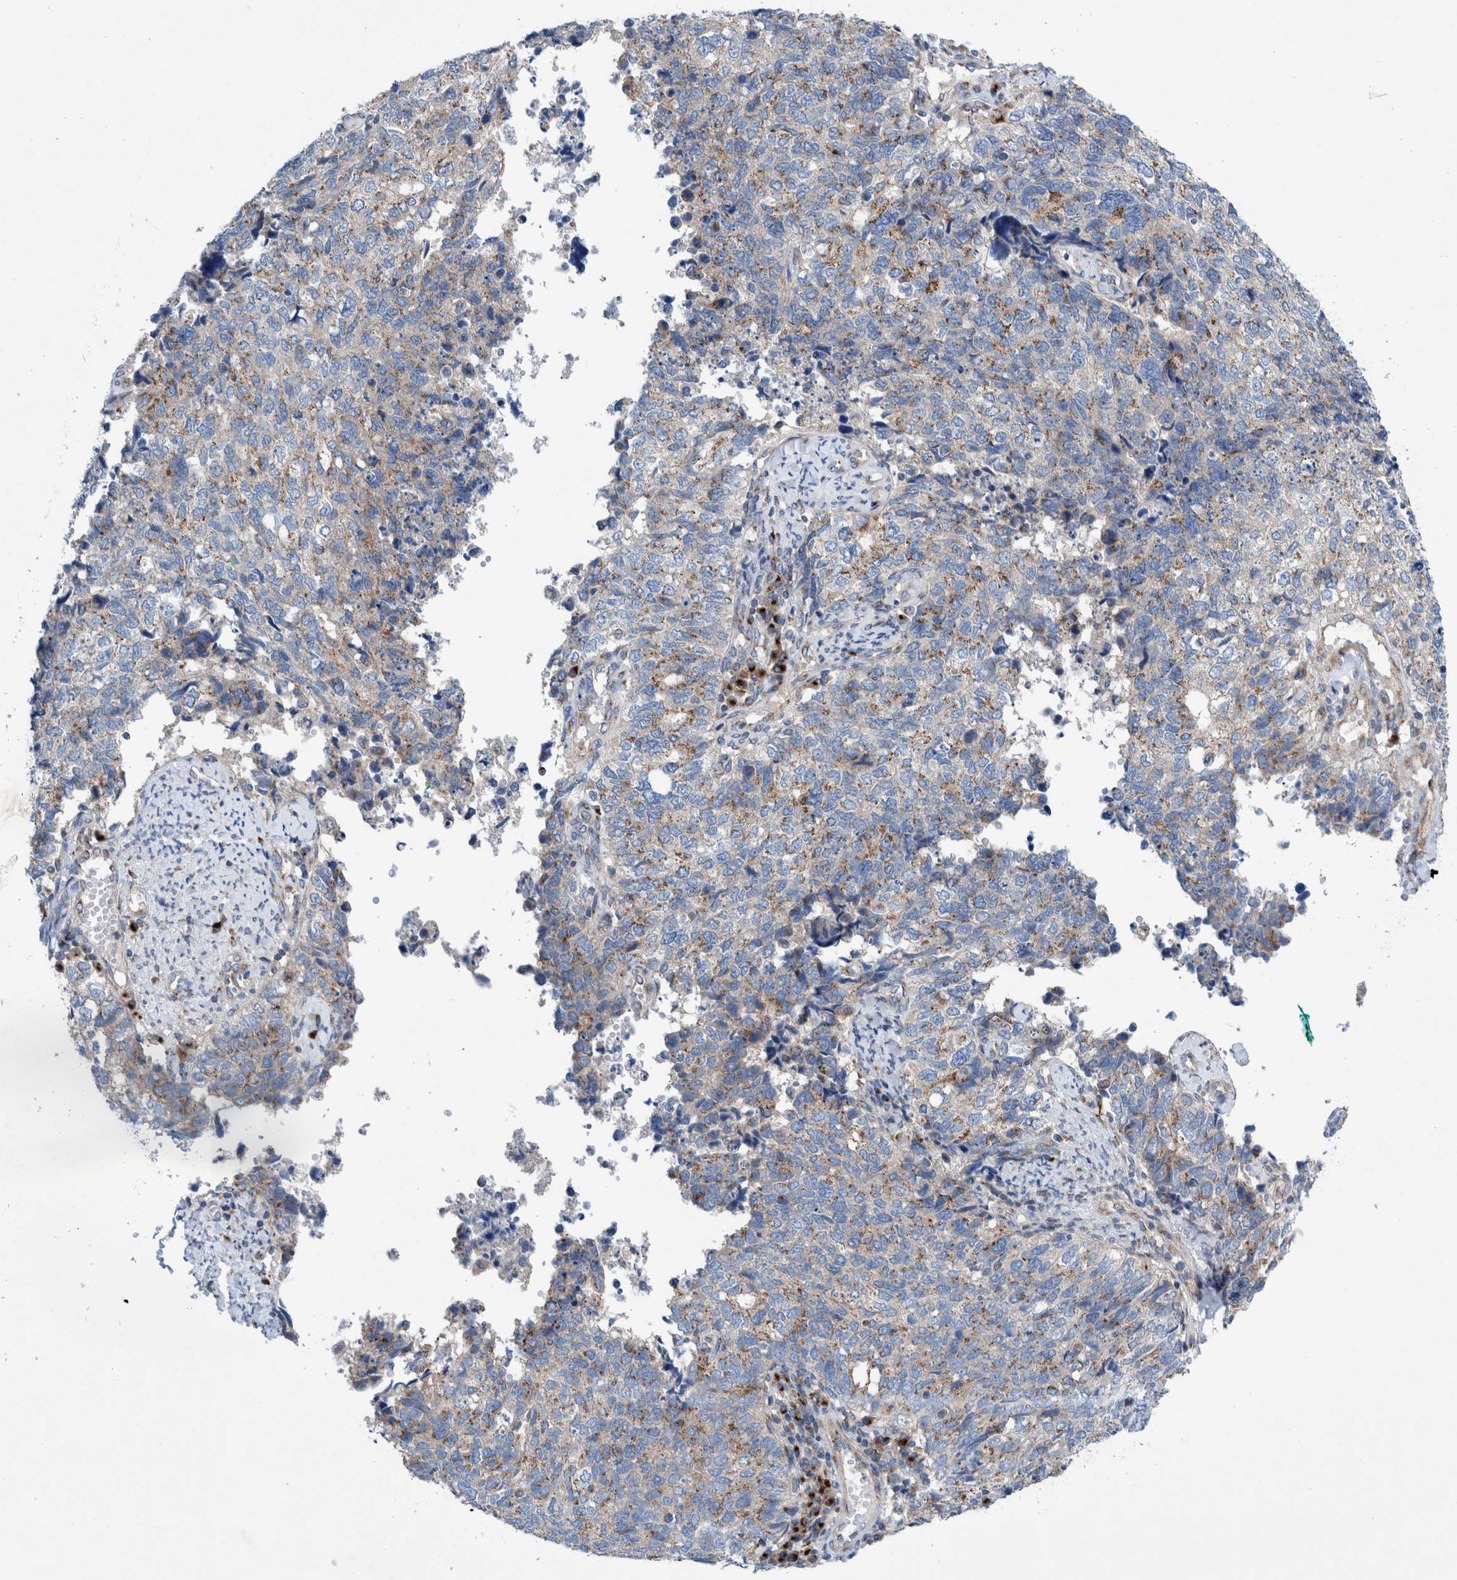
{"staining": {"intensity": "weak", "quantity": "25%-75%", "location": "cytoplasmic/membranous"}, "tissue": "cervical cancer", "cell_type": "Tumor cells", "image_type": "cancer", "snomed": [{"axis": "morphology", "description": "Squamous cell carcinoma, NOS"}, {"axis": "topography", "description": "Cervix"}], "caption": "Protein expression analysis of human cervical cancer reveals weak cytoplasmic/membranous expression in about 25%-75% of tumor cells.", "gene": "TRIM58", "patient": {"sex": "female", "age": 63}}